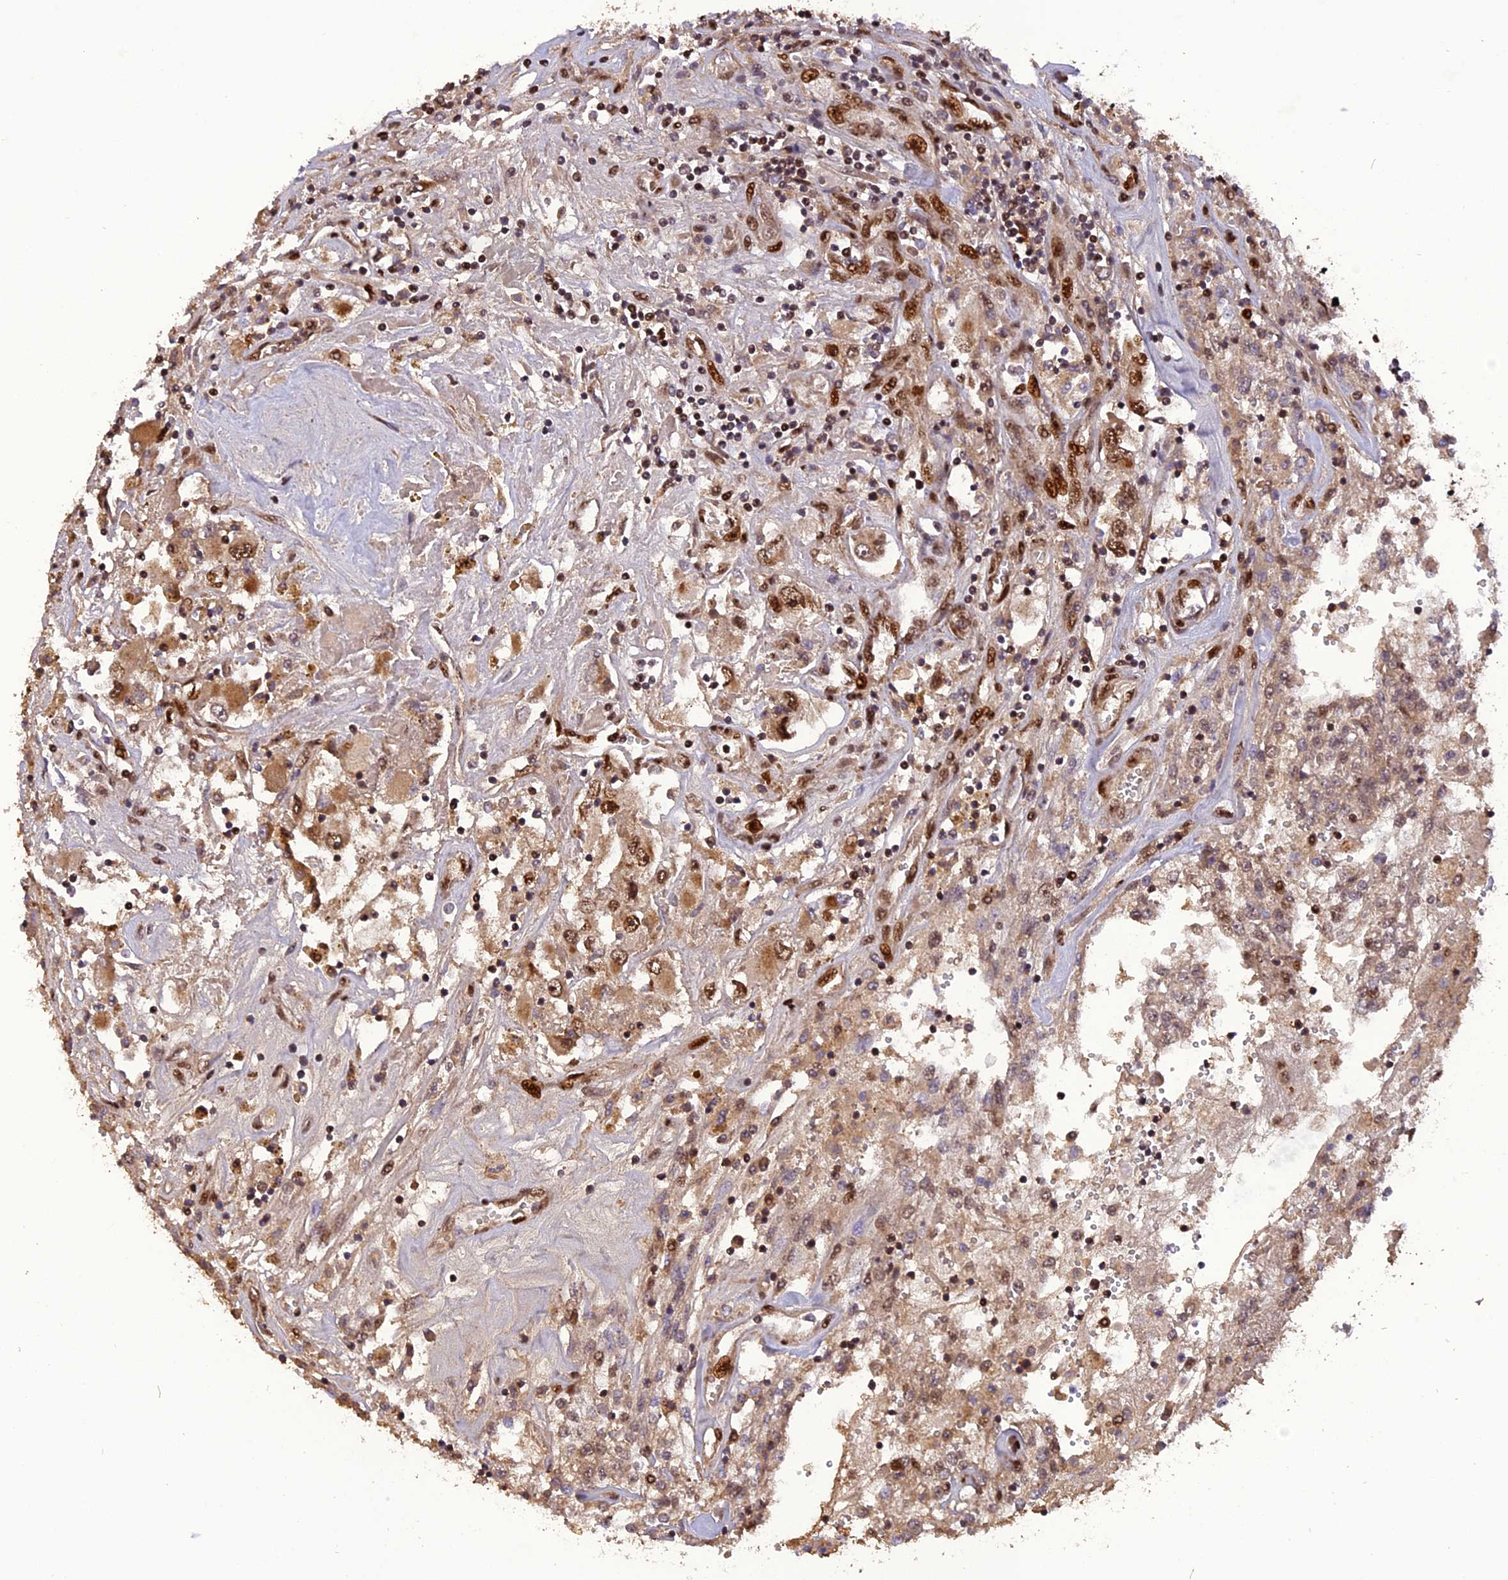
{"staining": {"intensity": "moderate", "quantity": ">75%", "location": "cytoplasmic/membranous,nuclear"}, "tissue": "renal cancer", "cell_type": "Tumor cells", "image_type": "cancer", "snomed": [{"axis": "morphology", "description": "Adenocarcinoma, NOS"}, {"axis": "topography", "description": "Kidney"}], "caption": "Protein staining displays moderate cytoplasmic/membranous and nuclear expression in about >75% of tumor cells in renal cancer. Immunohistochemistry (ihc) stains the protein in brown and the nuclei are stained blue.", "gene": "MICALL1", "patient": {"sex": "female", "age": 52}}